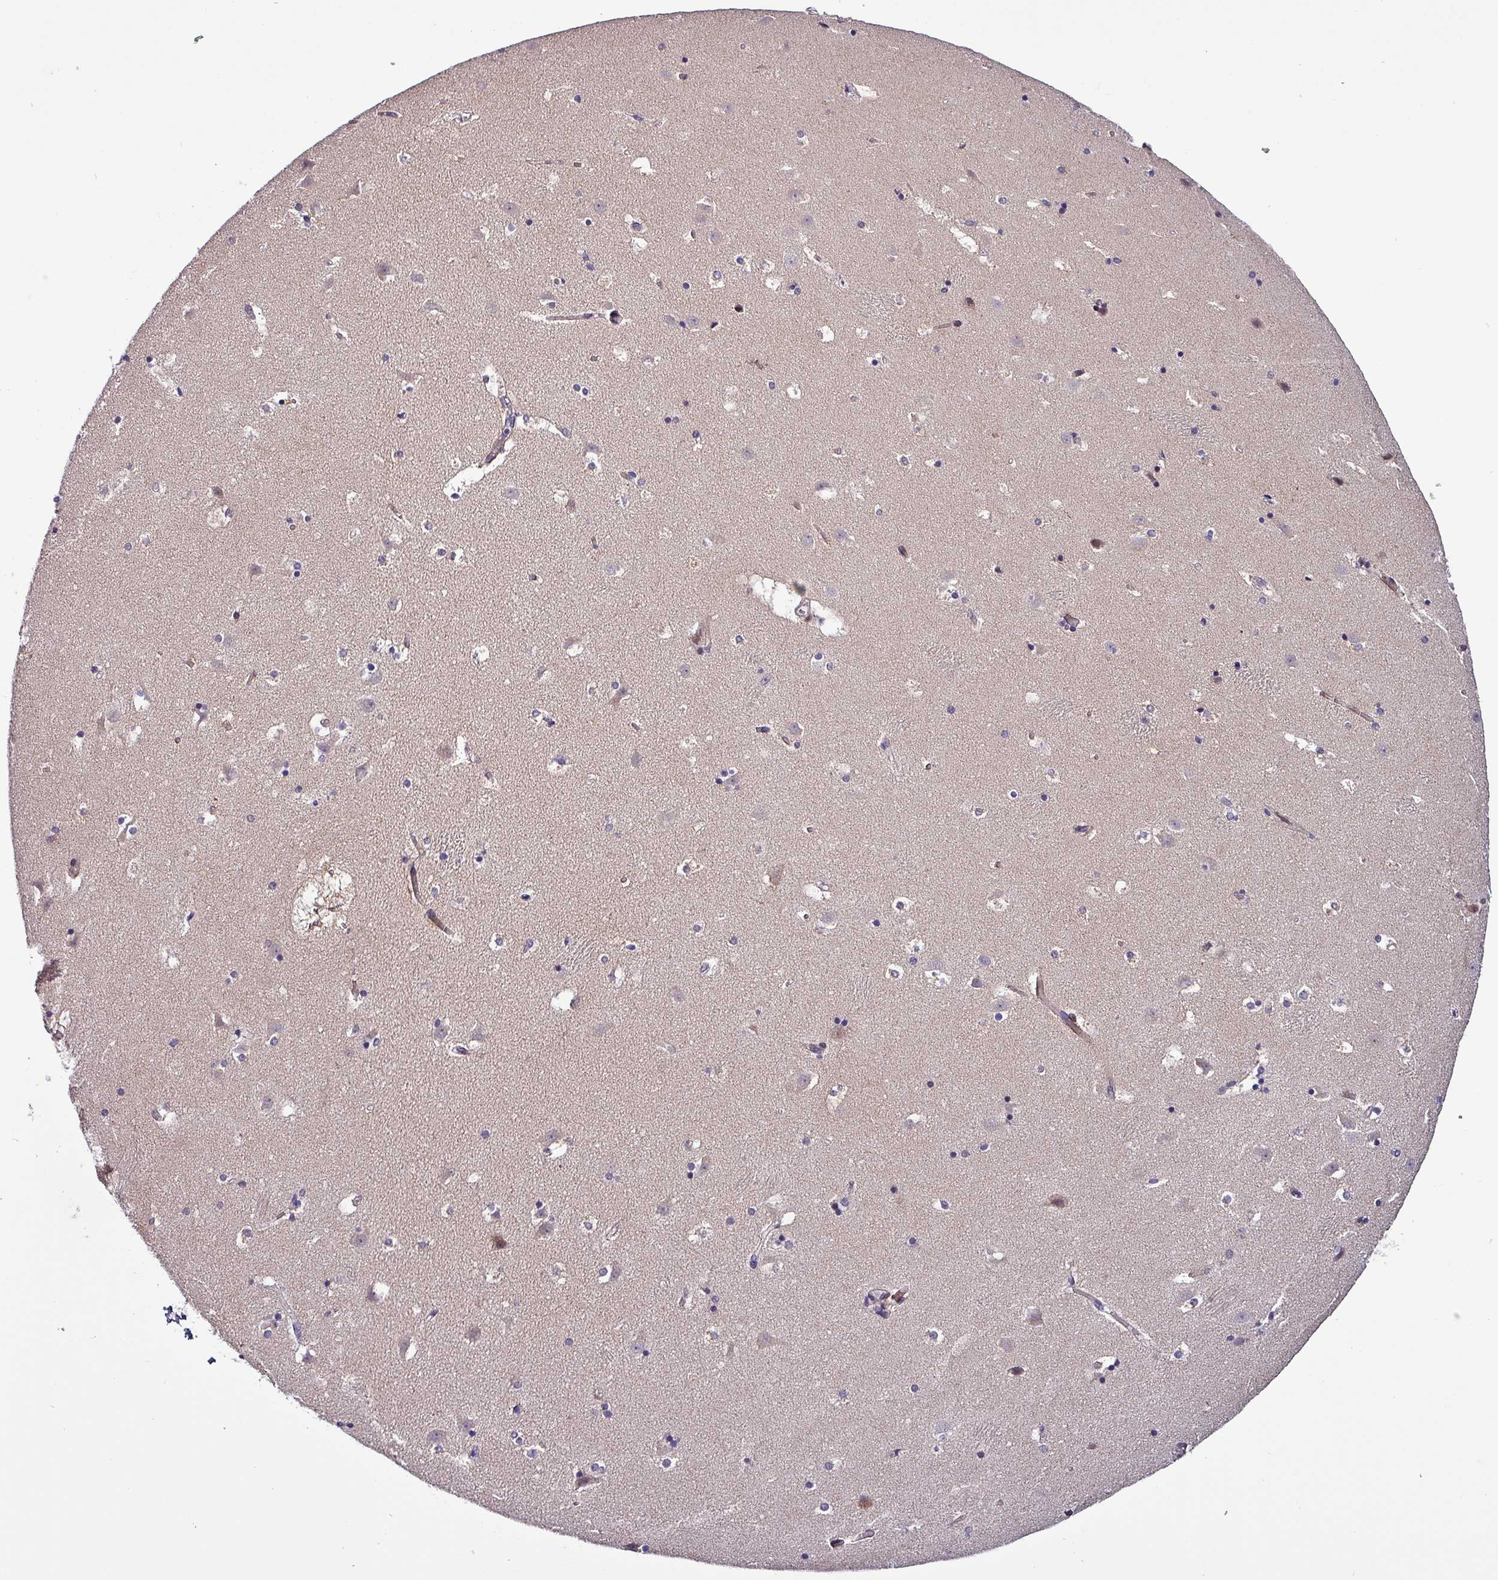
{"staining": {"intensity": "negative", "quantity": "none", "location": "none"}, "tissue": "caudate", "cell_type": "Glial cells", "image_type": "normal", "snomed": [{"axis": "morphology", "description": "Normal tissue, NOS"}, {"axis": "topography", "description": "Lateral ventricle wall"}], "caption": "Protein analysis of unremarkable caudate demonstrates no significant expression in glial cells. (DAB immunohistochemistry with hematoxylin counter stain).", "gene": "GRAPL", "patient": {"sex": "male", "age": 45}}